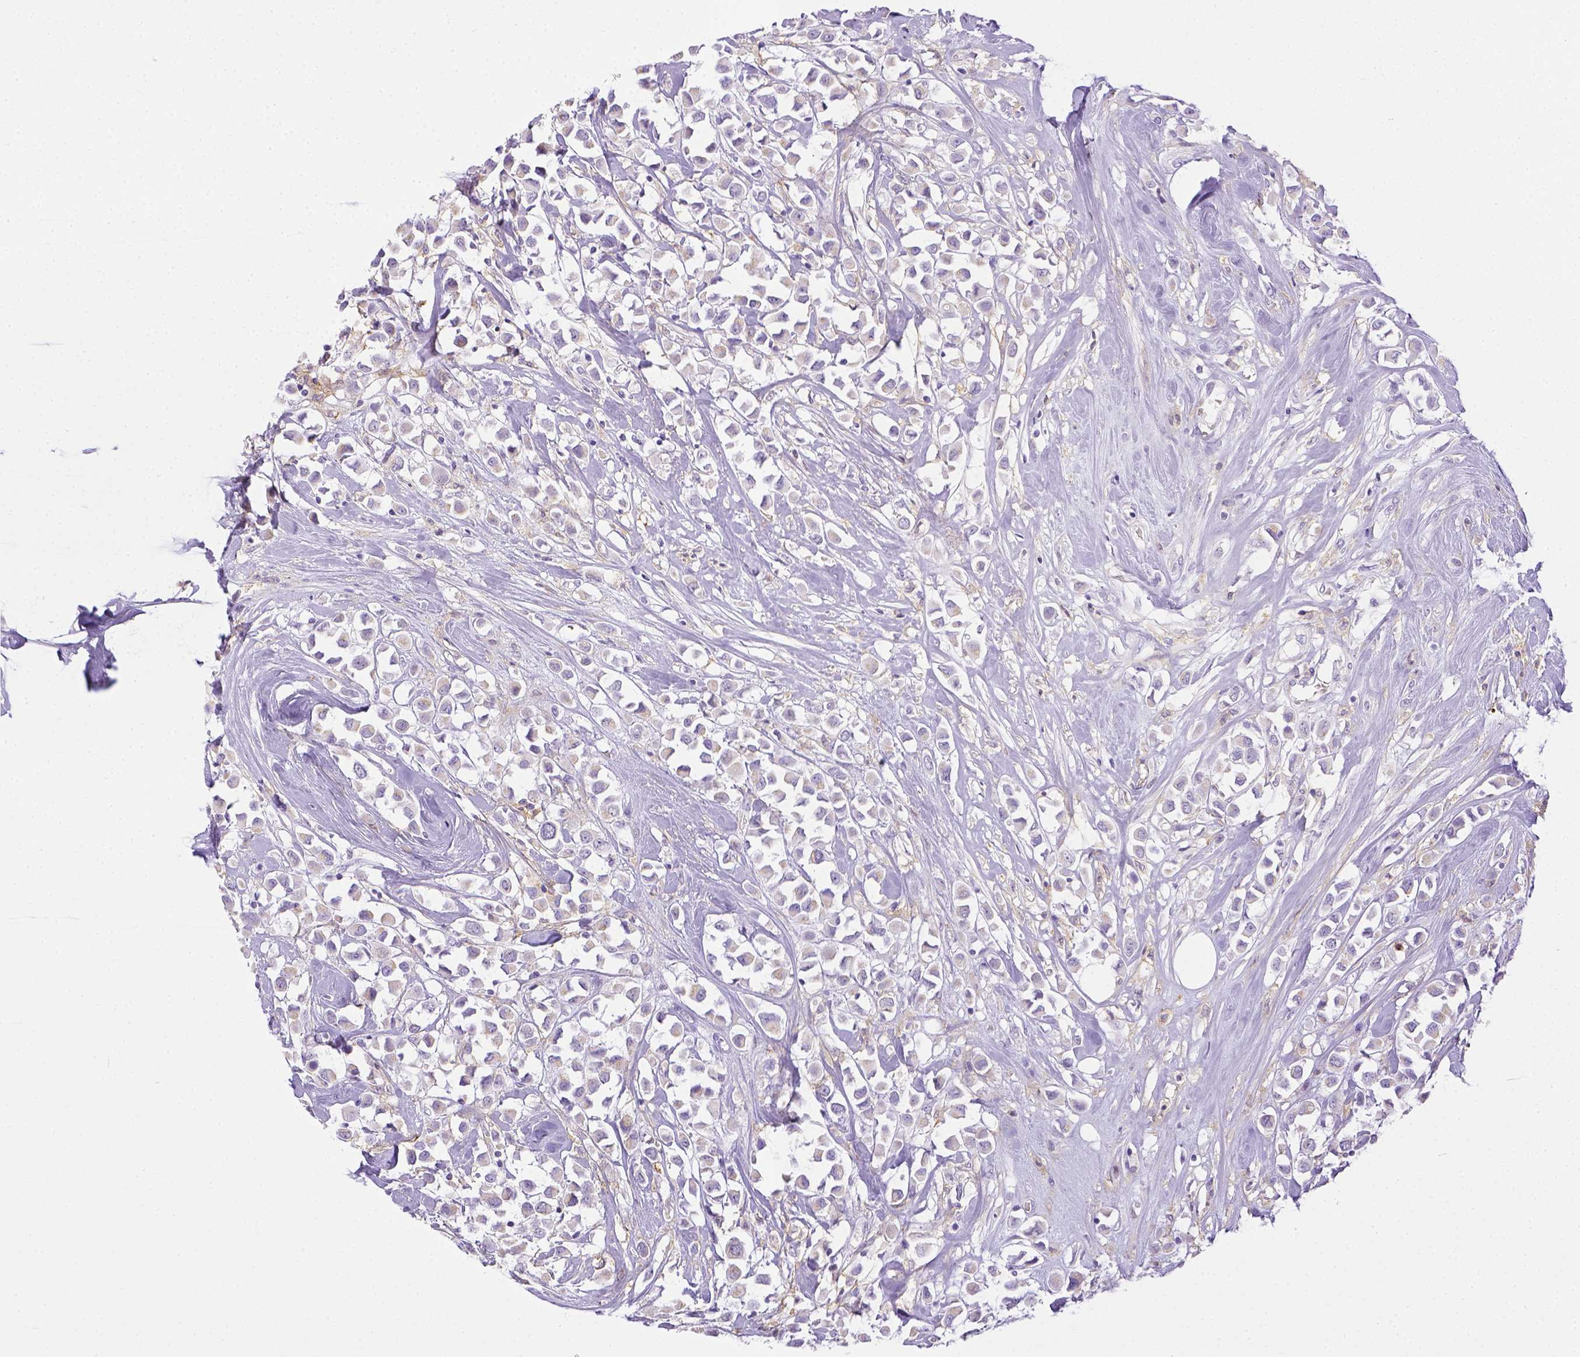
{"staining": {"intensity": "negative", "quantity": "none", "location": "none"}, "tissue": "breast cancer", "cell_type": "Tumor cells", "image_type": "cancer", "snomed": [{"axis": "morphology", "description": "Duct carcinoma"}, {"axis": "topography", "description": "Breast"}], "caption": "Tumor cells show no significant positivity in breast invasive ductal carcinoma. Nuclei are stained in blue.", "gene": "ITGAM", "patient": {"sex": "female", "age": 61}}